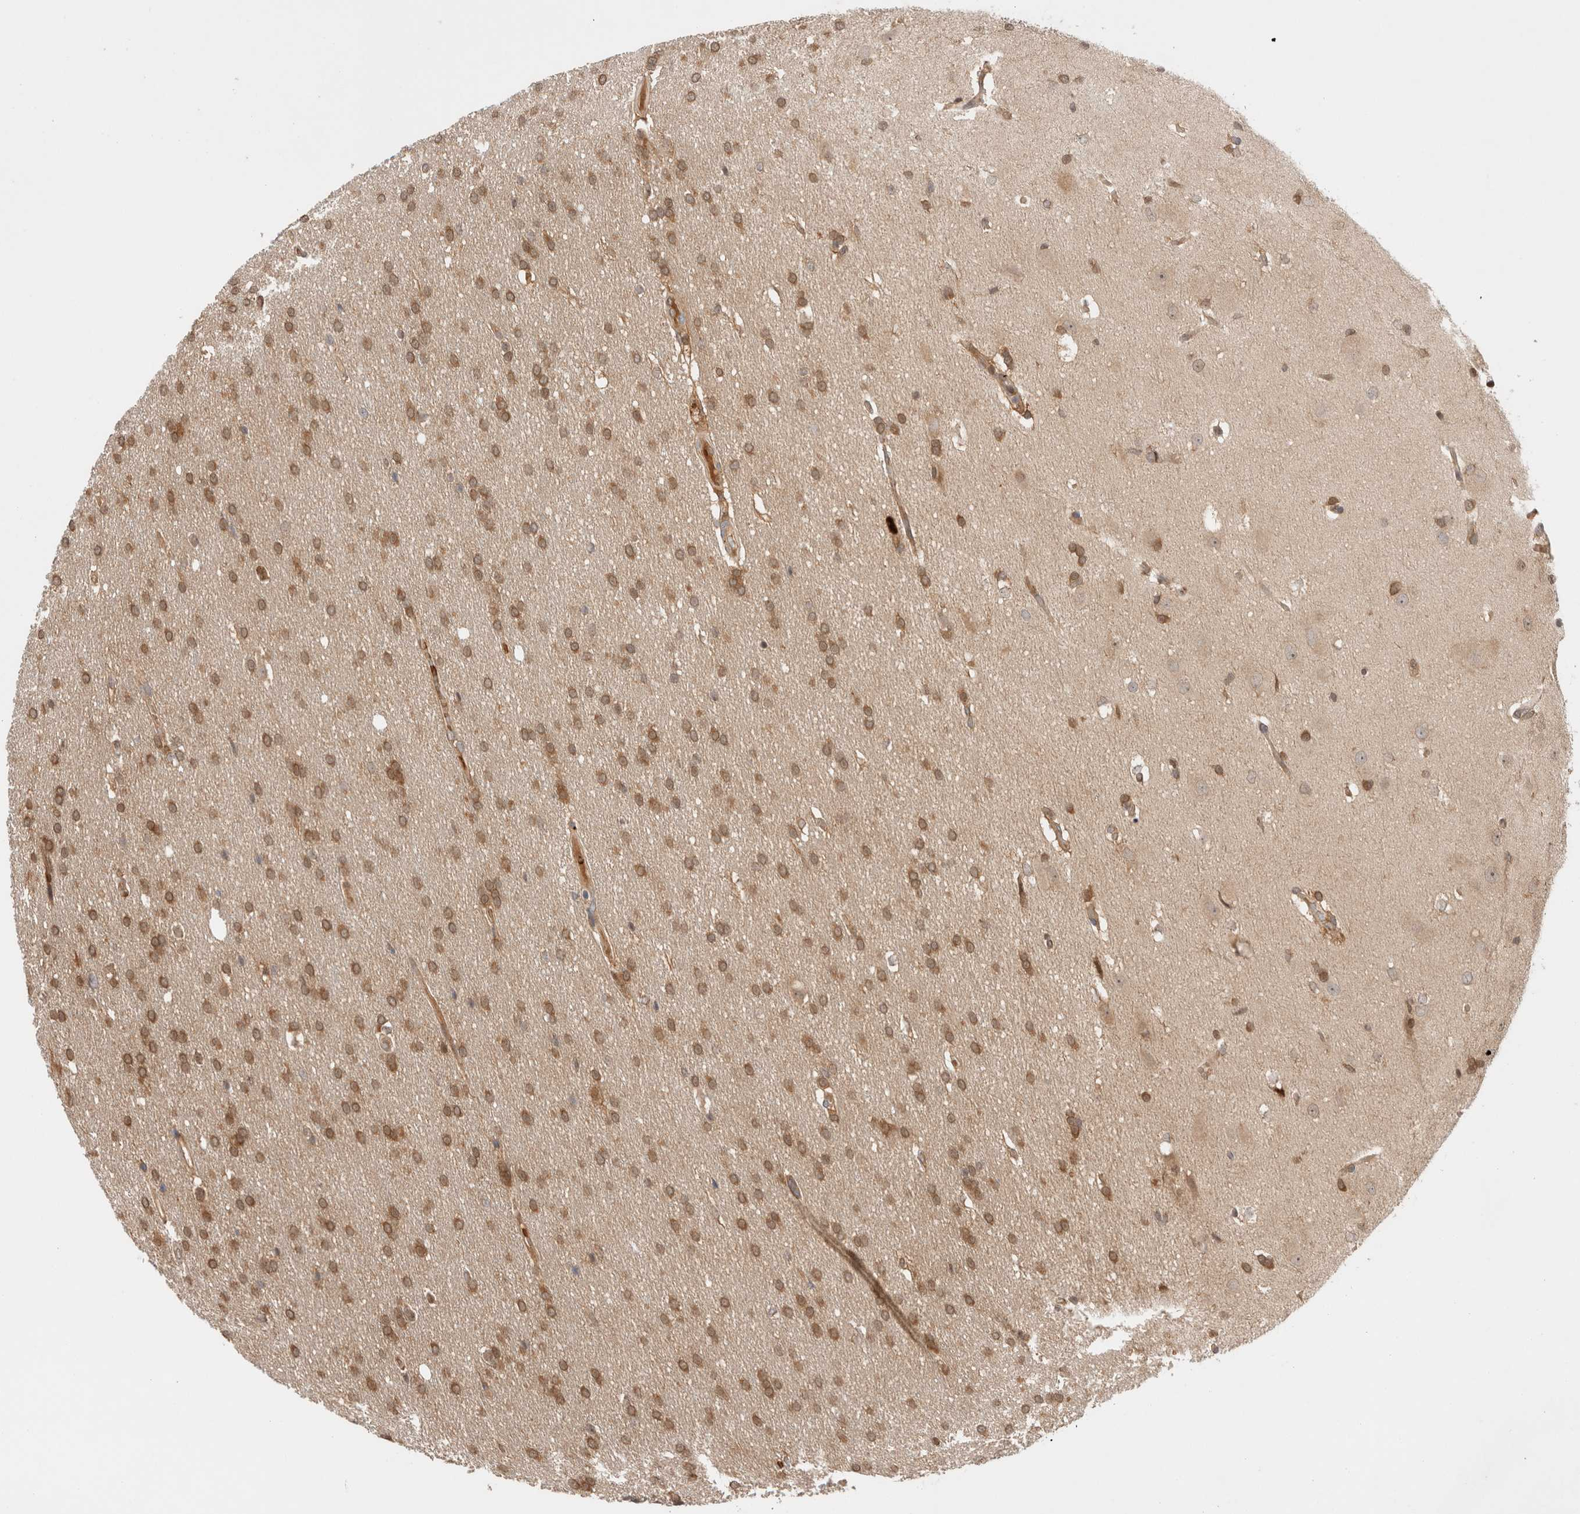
{"staining": {"intensity": "moderate", "quantity": ">75%", "location": "cytoplasmic/membranous,nuclear"}, "tissue": "glioma", "cell_type": "Tumor cells", "image_type": "cancer", "snomed": [{"axis": "morphology", "description": "Glioma, malignant, Low grade"}, {"axis": "topography", "description": "Brain"}], "caption": "Immunohistochemistry (IHC) of human glioma shows medium levels of moderate cytoplasmic/membranous and nuclear expression in about >75% of tumor cells.", "gene": "OTUD6B", "patient": {"sex": "female", "age": 37}}